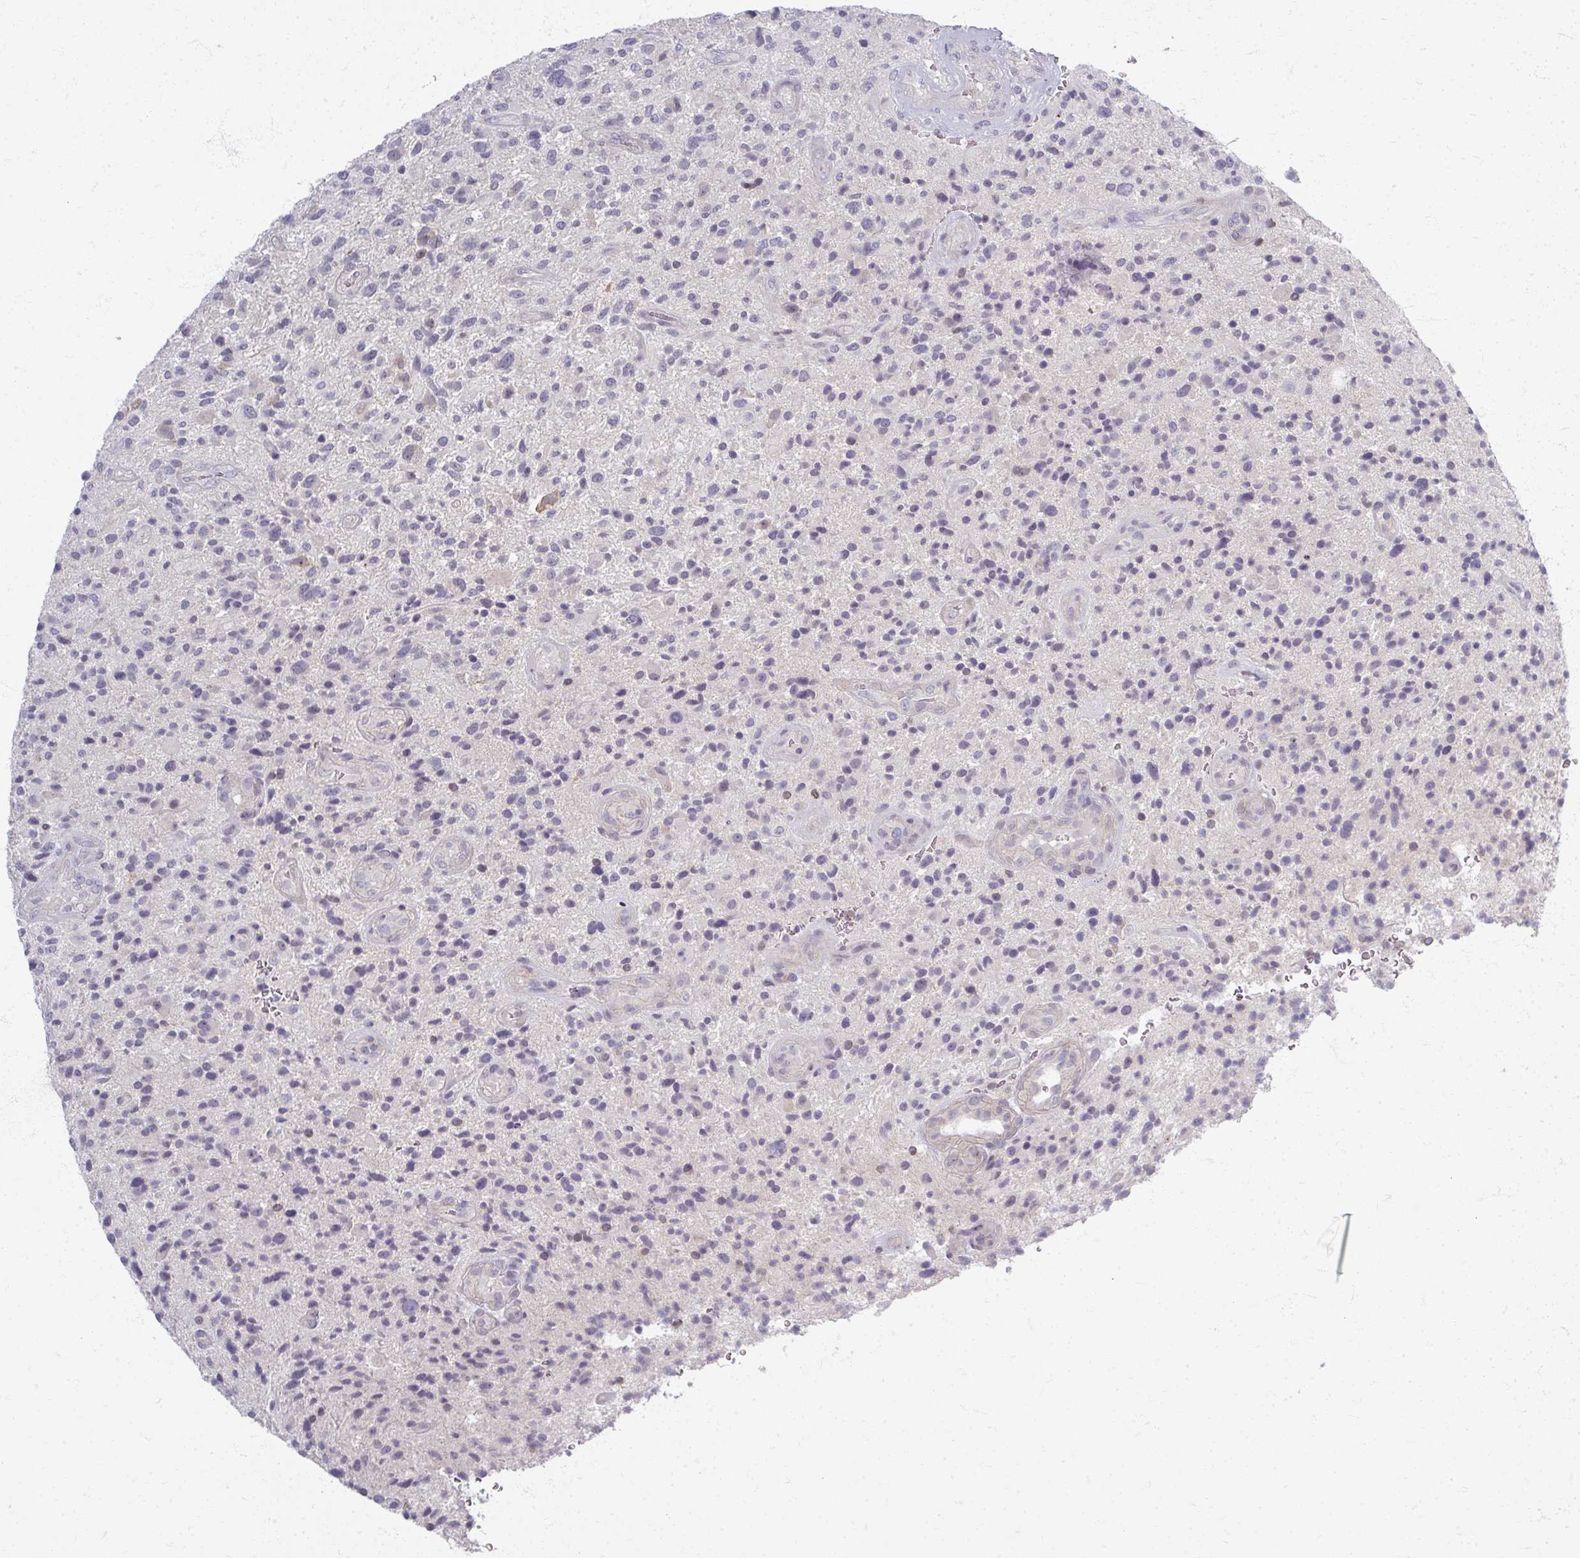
{"staining": {"intensity": "negative", "quantity": "none", "location": "none"}, "tissue": "glioma", "cell_type": "Tumor cells", "image_type": "cancer", "snomed": [{"axis": "morphology", "description": "Glioma, malignant, High grade"}, {"axis": "topography", "description": "Brain"}], "caption": "This micrograph is of high-grade glioma (malignant) stained with IHC to label a protein in brown with the nuclei are counter-stained blue. There is no positivity in tumor cells. Nuclei are stained in blue.", "gene": "TTLL7", "patient": {"sex": "male", "age": 47}}